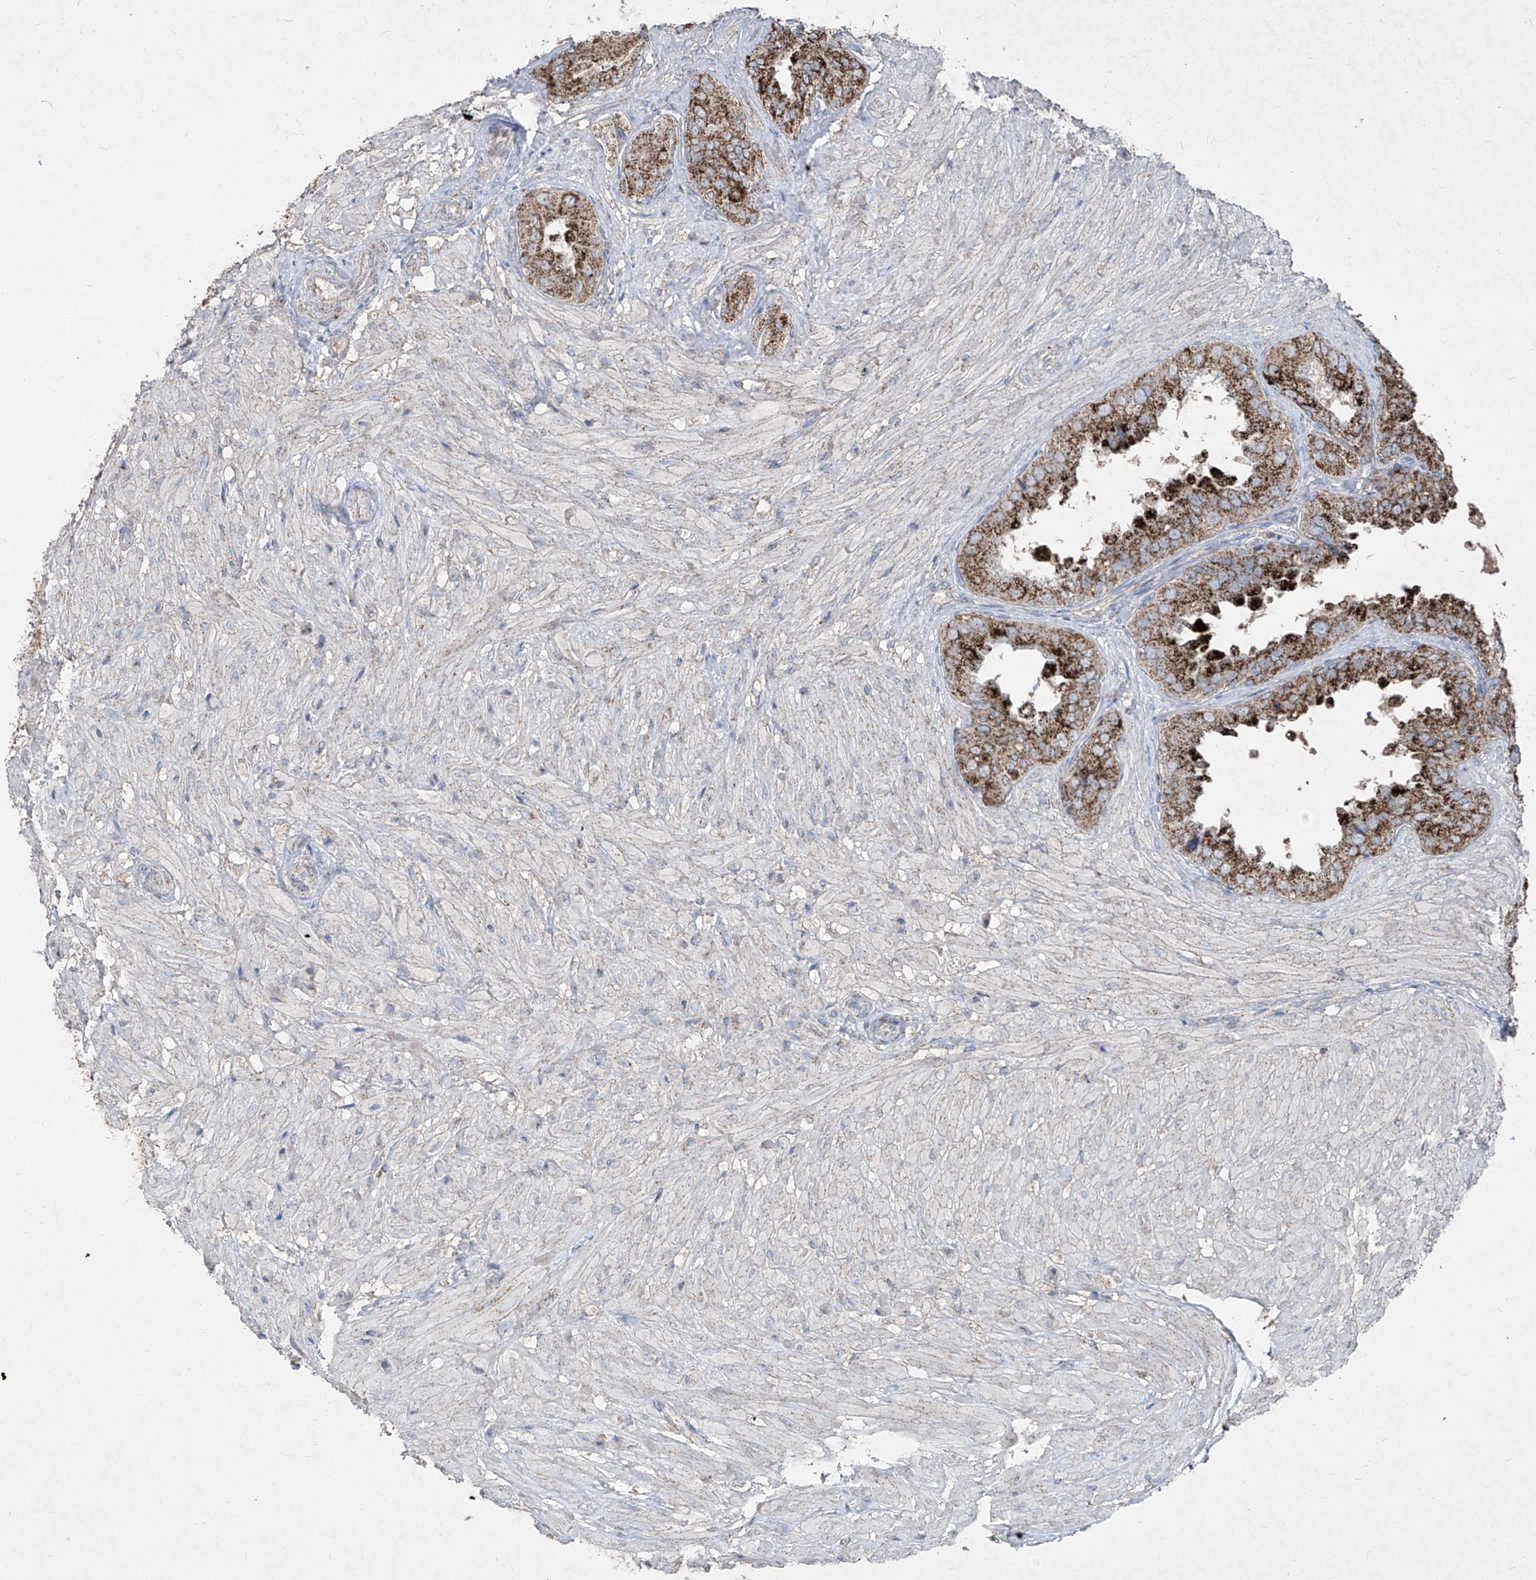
{"staining": {"intensity": "strong", "quantity": ">75%", "location": "cytoplasmic/membranous"}, "tissue": "seminal vesicle", "cell_type": "Glandular cells", "image_type": "normal", "snomed": [{"axis": "morphology", "description": "Normal tissue, NOS"}, {"axis": "topography", "description": "Seminal veicle"}, {"axis": "topography", "description": "Peripheral nerve tissue"}], "caption": "Immunohistochemistry (IHC) histopathology image of unremarkable seminal vesicle: seminal vesicle stained using immunohistochemistry (IHC) displays high levels of strong protein expression localized specifically in the cytoplasmic/membranous of glandular cells, appearing as a cytoplasmic/membranous brown color.", "gene": "ABCD3", "patient": {"sex": "male", "age": 63}}